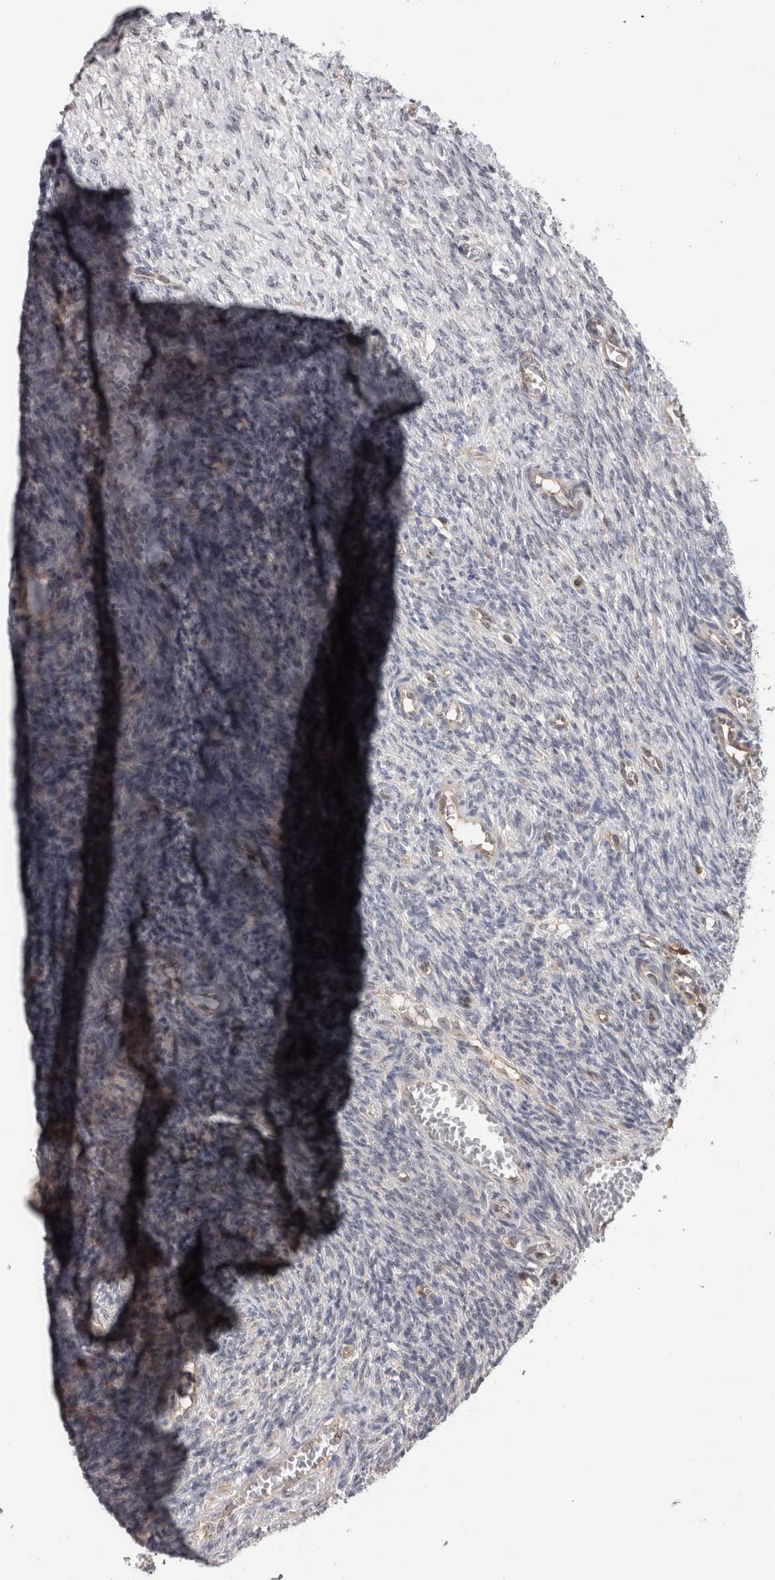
{"staining": {"intensity": "weak", "quantity": "25%-75%", "location": "nuclear"}, "tissue": "ovary", "cell_type": "Ovarian stroma cells", "image_type": "normal", "snomed": [{"axis": "morphology", "description": "Normal tissue, NOS"}, {"axis": "topography", "description": "Ovary"}], "caption": "Immunohistochemical staining of unremarkable ovary shows low levels of weak nuclear expression in about 25%-75% of ovarian stroma cells.", "gene": "TDRD7", "patient": {"sex": "female", "age": 27}}